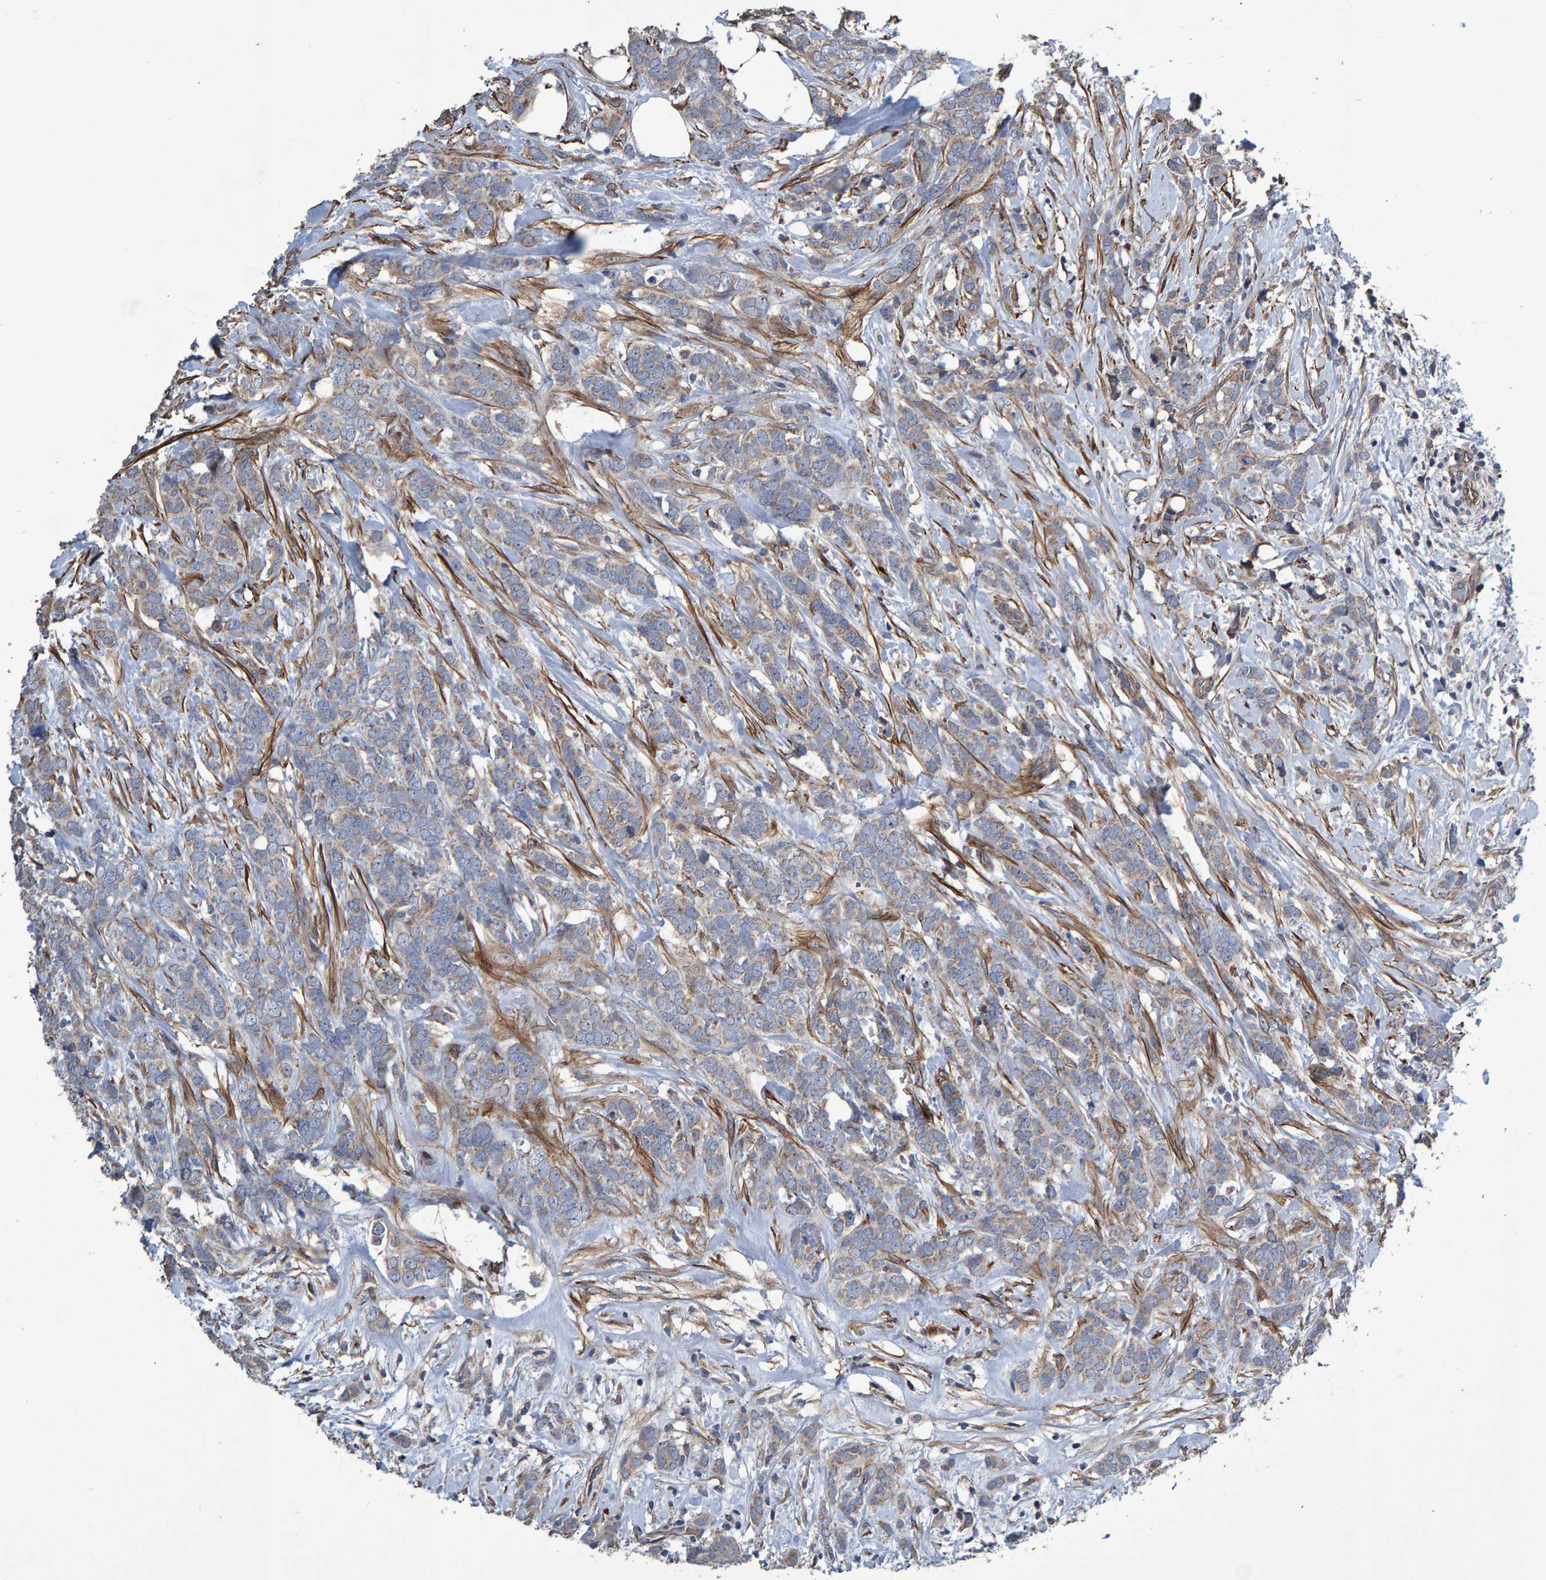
{"staining": {"intensity": "weak", "quantity": "25%-75%", "location": "cytoplasmic/membranous"}, "tissue": "breast cancer", "cell_type": "Tumor cells", "image_type": "cancer", "snomed": [{"axis": "morphology", "description": "Lobular carcinoma"}, {"axis": "topography", "description": "Skin"}, {"axis": "topography", "description": "Breast"}], "caption": "A histopathology image showing weak cytoplasmic/membranous expression in approximately 25%-75% of tumor cells in breast cancer, as visualized by brown immunohistochemical staining.", "gene": "SLIT2", "patient": {"sex": "female", "age": 46}}